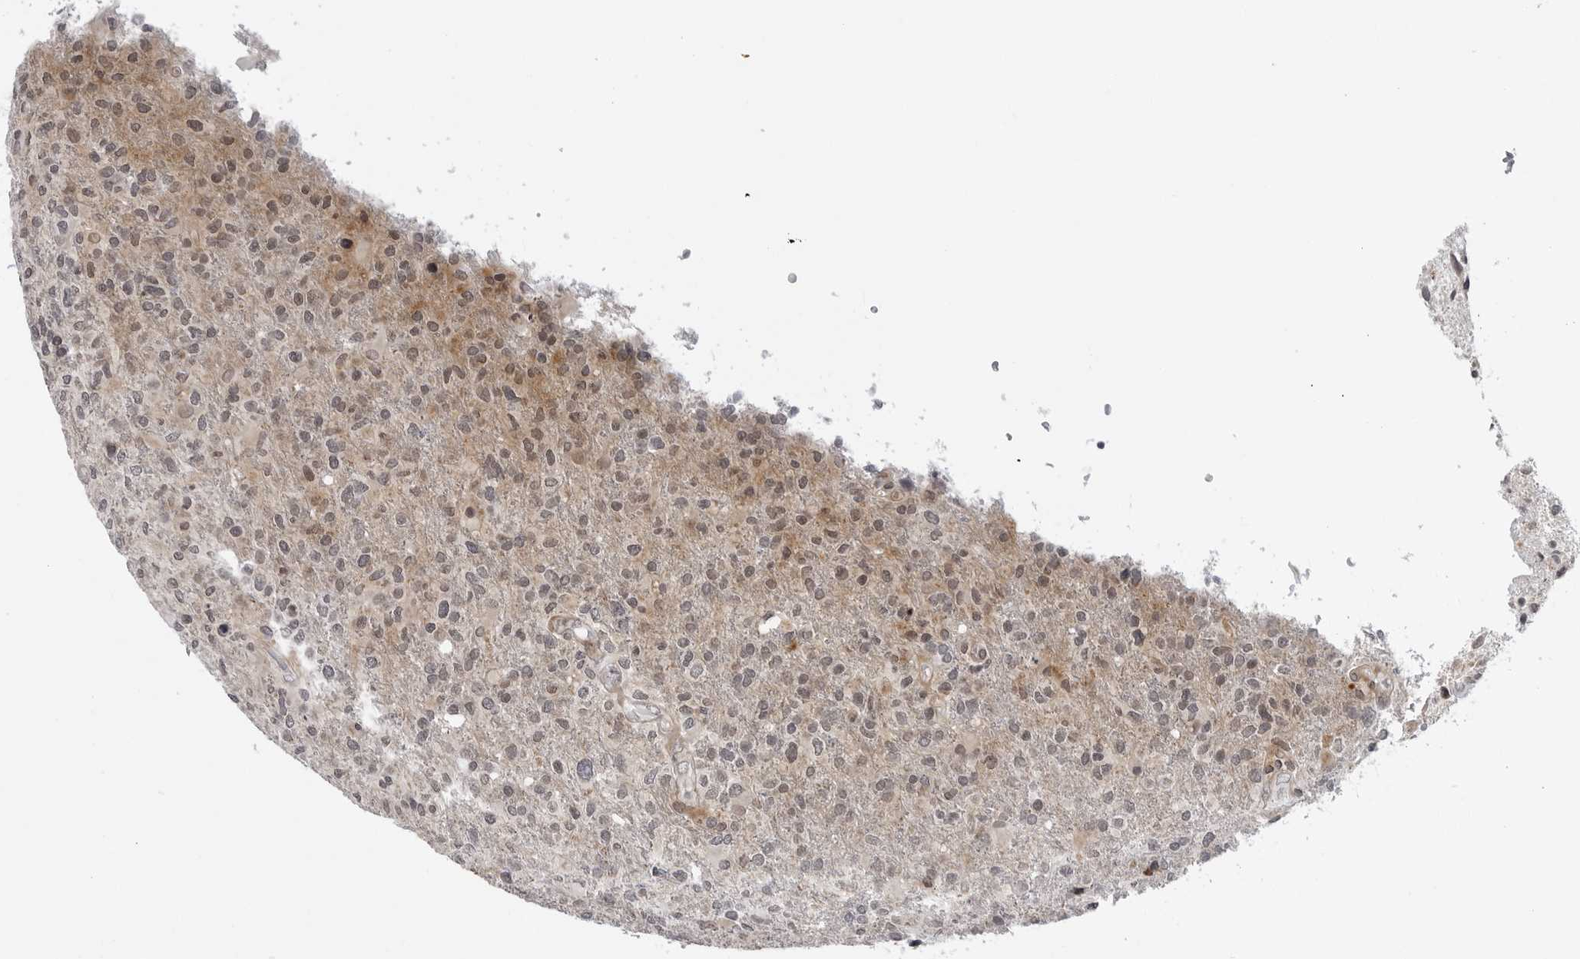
{"staining": {"intensity": "moderate", "quantity": "25%-75%", "location": "cytoplasmic/membranous,nuclear"}, "tissue": "glioma", "cell_type": "Tumor cells", "image_type": "cancer", "snomed": [{"axis": "morphology", "description": "Glioma, malignant, High grade"}, {"axis": "topography", "description": "Brain"}], "caption": "Protein staining exhibits moderate cytoplasmic/membranous and nuclear expression in approximately 25%-75% of tumor cells in malignant glioma (high-grade). Using DAB (3,3'-diaminobenzidine) (brown) and hematoxylin (blue) stains, captured at high magnification using brightfield microscopy.", "gene": "ADAMTS5", "patient": {"sex": "male", "age": 72}}